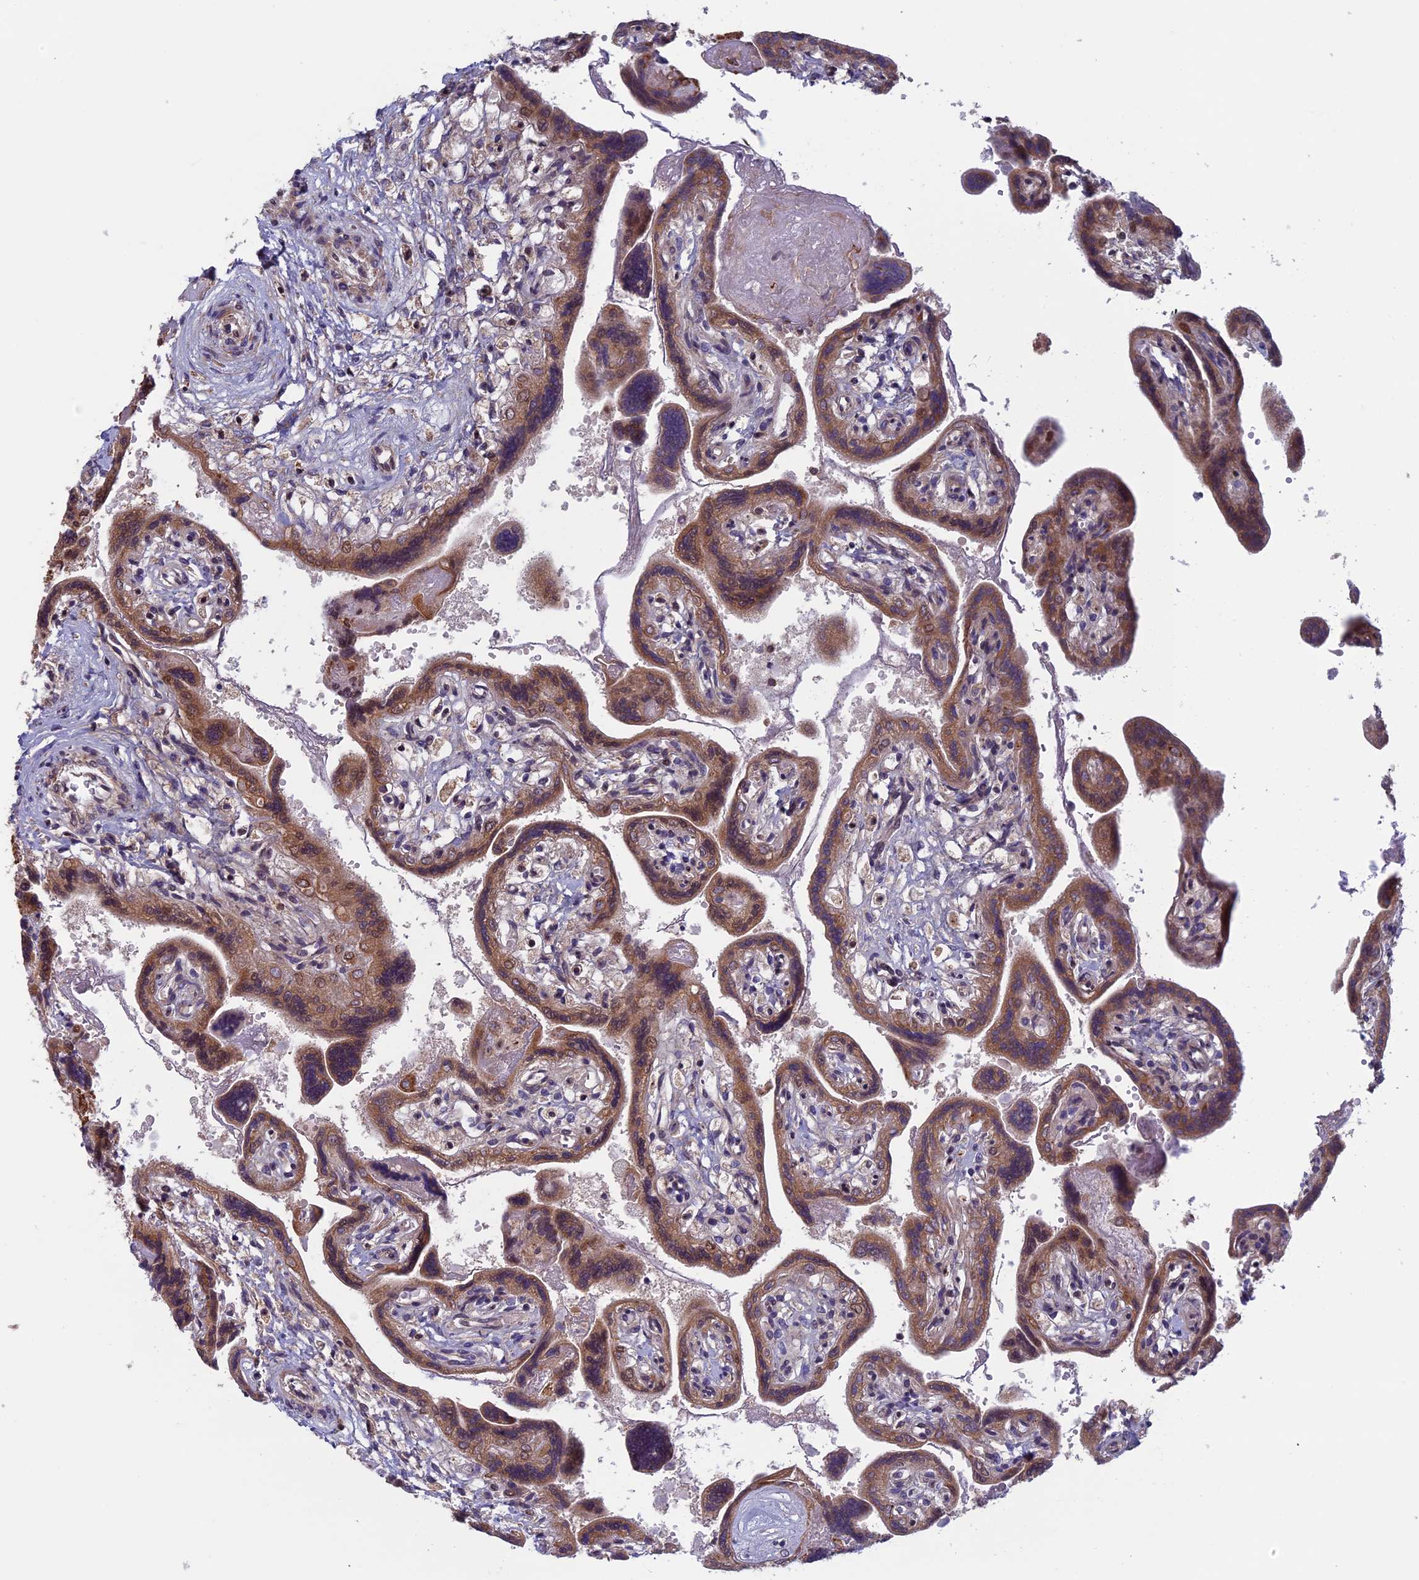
{"staining": {"intensity": "moderate", "quantity": ">75%", "location": "cytoplasmic/membranous"}, "tissue": "placenta", "cell_type": "Trophoblastic cells", "image_type": "normal", "snomed": [{"axis": "morphology", "description": "Normal tissue, NOS"}, {"axis": "topography", "description": "Placenta"}], "caption": "Moderate cytoplasmic/membranous positivity is appreciated in about >75% of trophoblastic cells in unremarkable placenta. Nuclei are stained in blue.", "gene": "FADS1", "patient": {"sex": "female", "age": 37}}